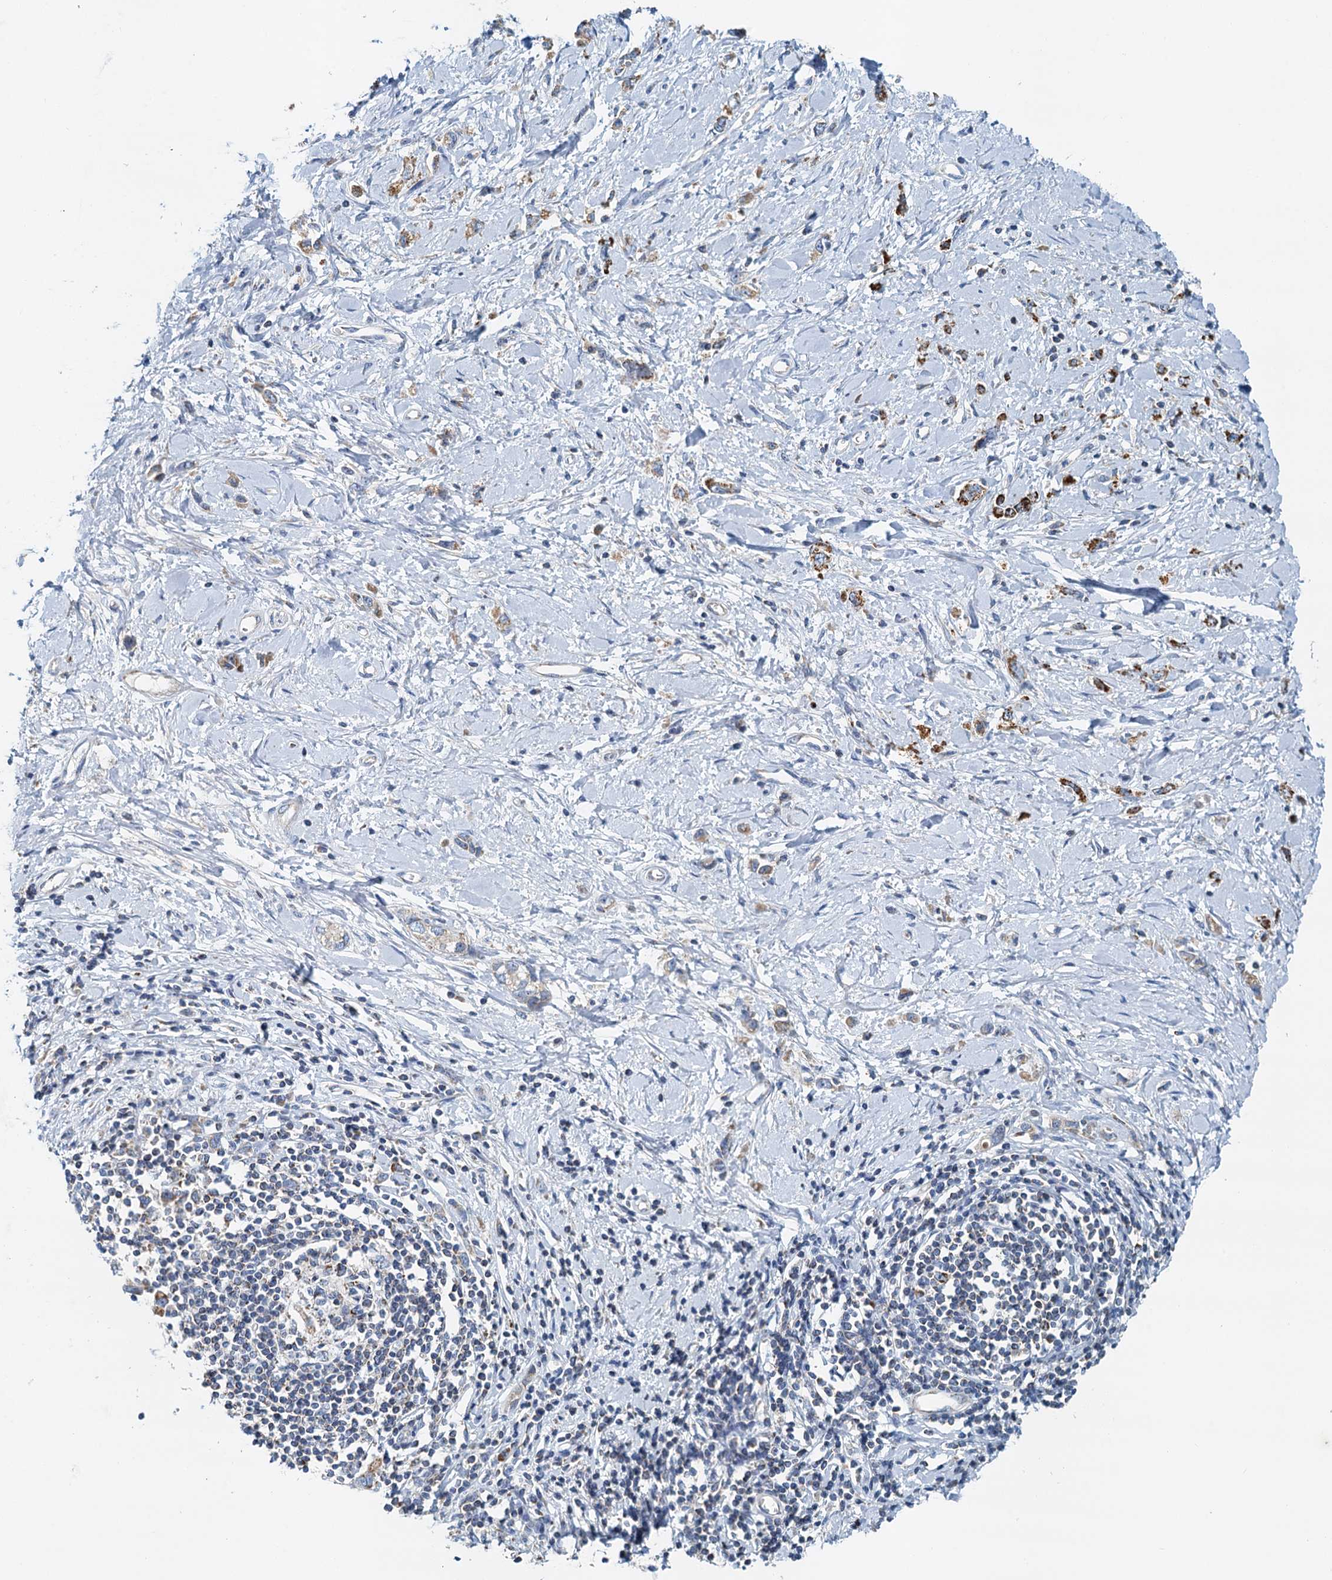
{"staining": {"intensity": "moderate", "quantity": "25%-75%", "location": "cytoplasmic/membranous"}, "tissue": "stomach cancer", "cell_type": "Tumor cells", "image_type": "cancer", "snomed": [{"axis": "morphology", "description": "Adenocarcinoma, NOS"}, {"axis": "topography", "description": "Stomach"}], "caption": "Stomach adenocarcinoma was stained to show a protein in brown. There is medium levels of moderate cytoplasmic/membranous expression in approximately 25%-75% of tumor cells. The staining was performed using DAB (3,3'-diaminobenzidine), with brown indicating positive protein expression. Nuclei are stained blue with hematoxylin.", "gene": "POC1A", "patient": {"sex": "female", "age": 76}}